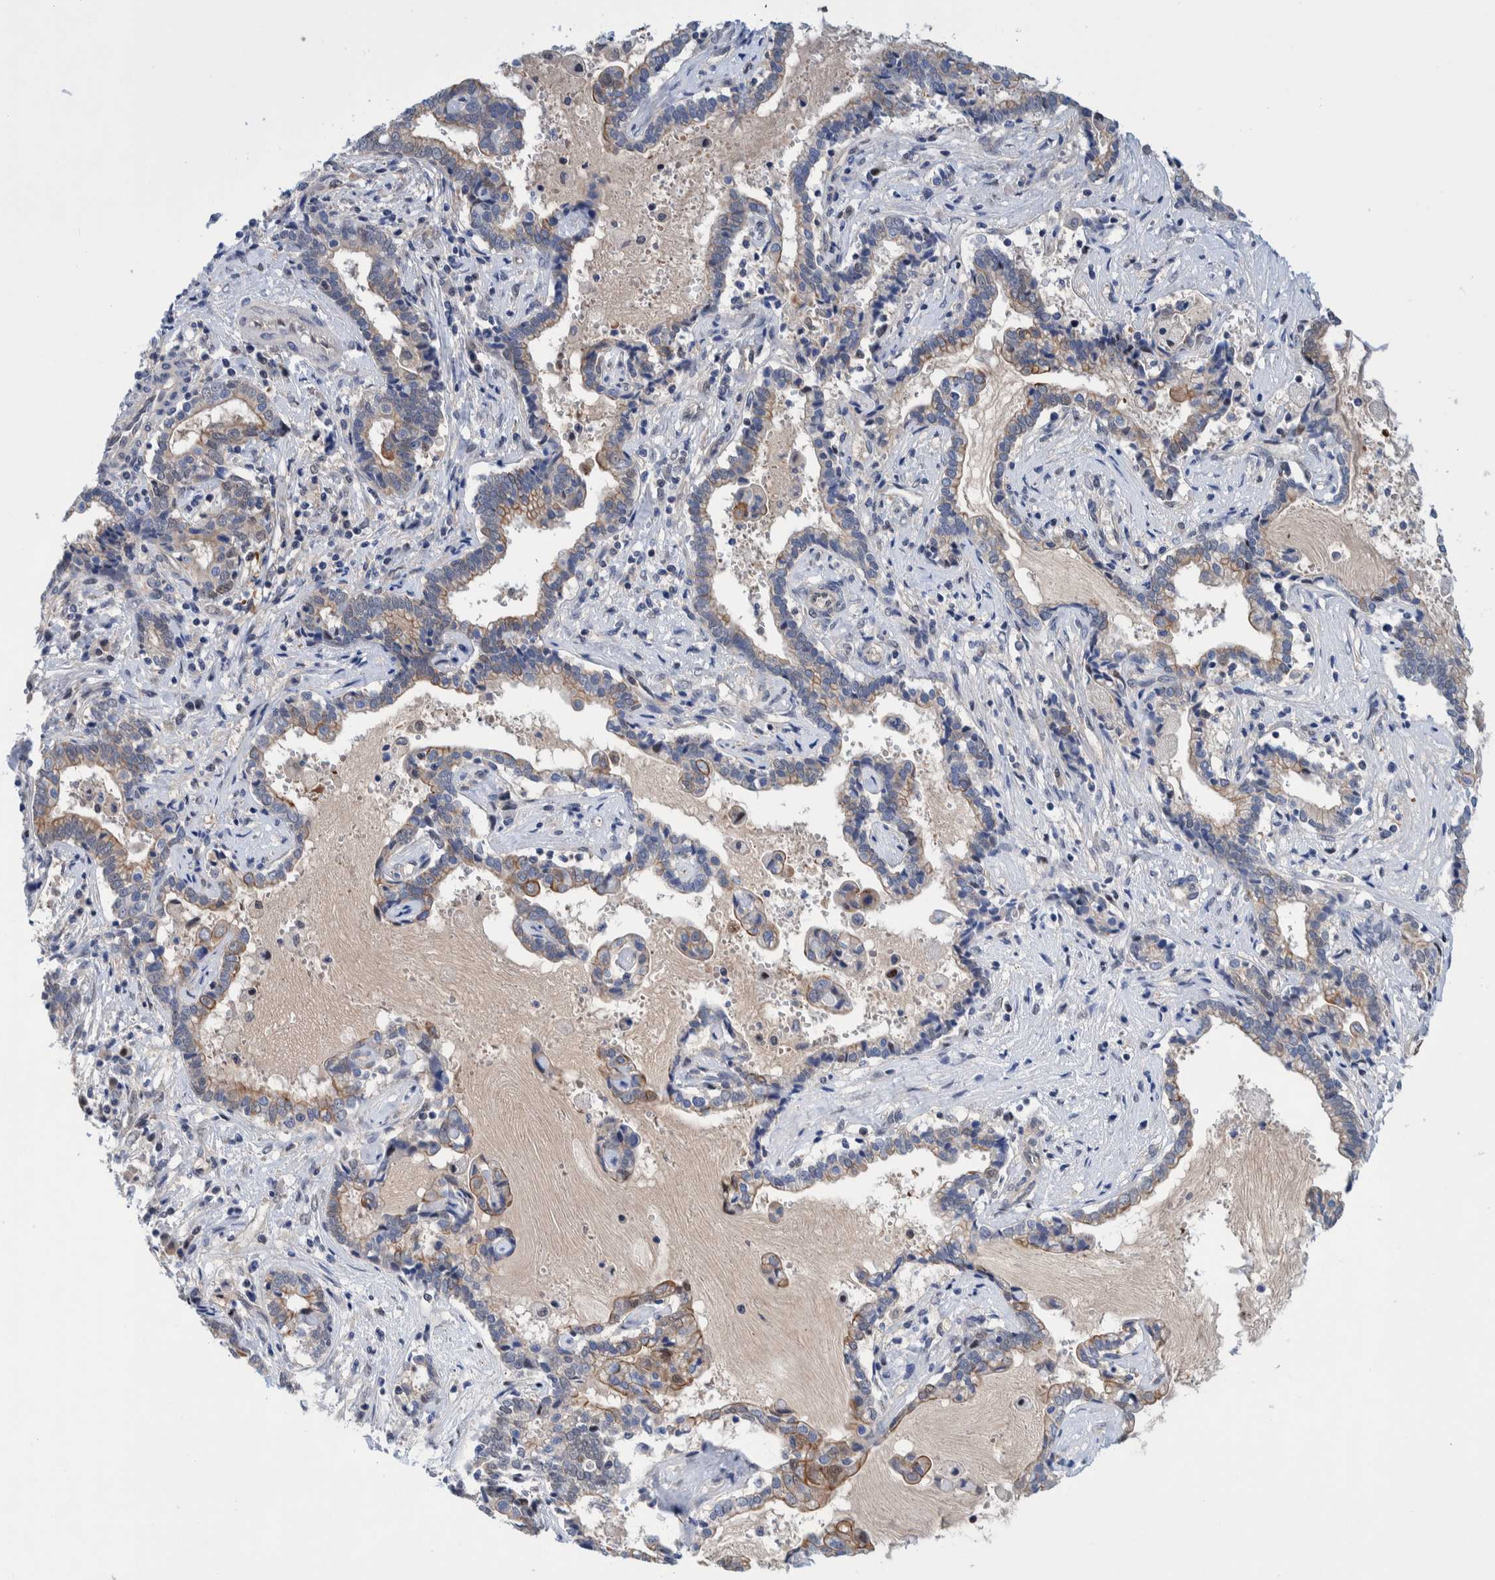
{"staining": {"intensity": "moderate", "quantity": "<25%", "location": "cytoplasmic/membranous"}, "tissue": "liver cancer", "cell_type": "Tumor cells", "image_type": "cancer", "snomed": [{"axis": "morphology", "description": "Cholangiocarcinoma"}, {"axis": "topography", "description": "Liver"}], "caption": "A low amount of moderate cytoplasmic/membranous staining is seen in about <25% of tumor cells in liver cancer (cholangiocarcinoma) tissue.", "gene": "PFAS", "patient": {"sex": "male", "age": 57}}